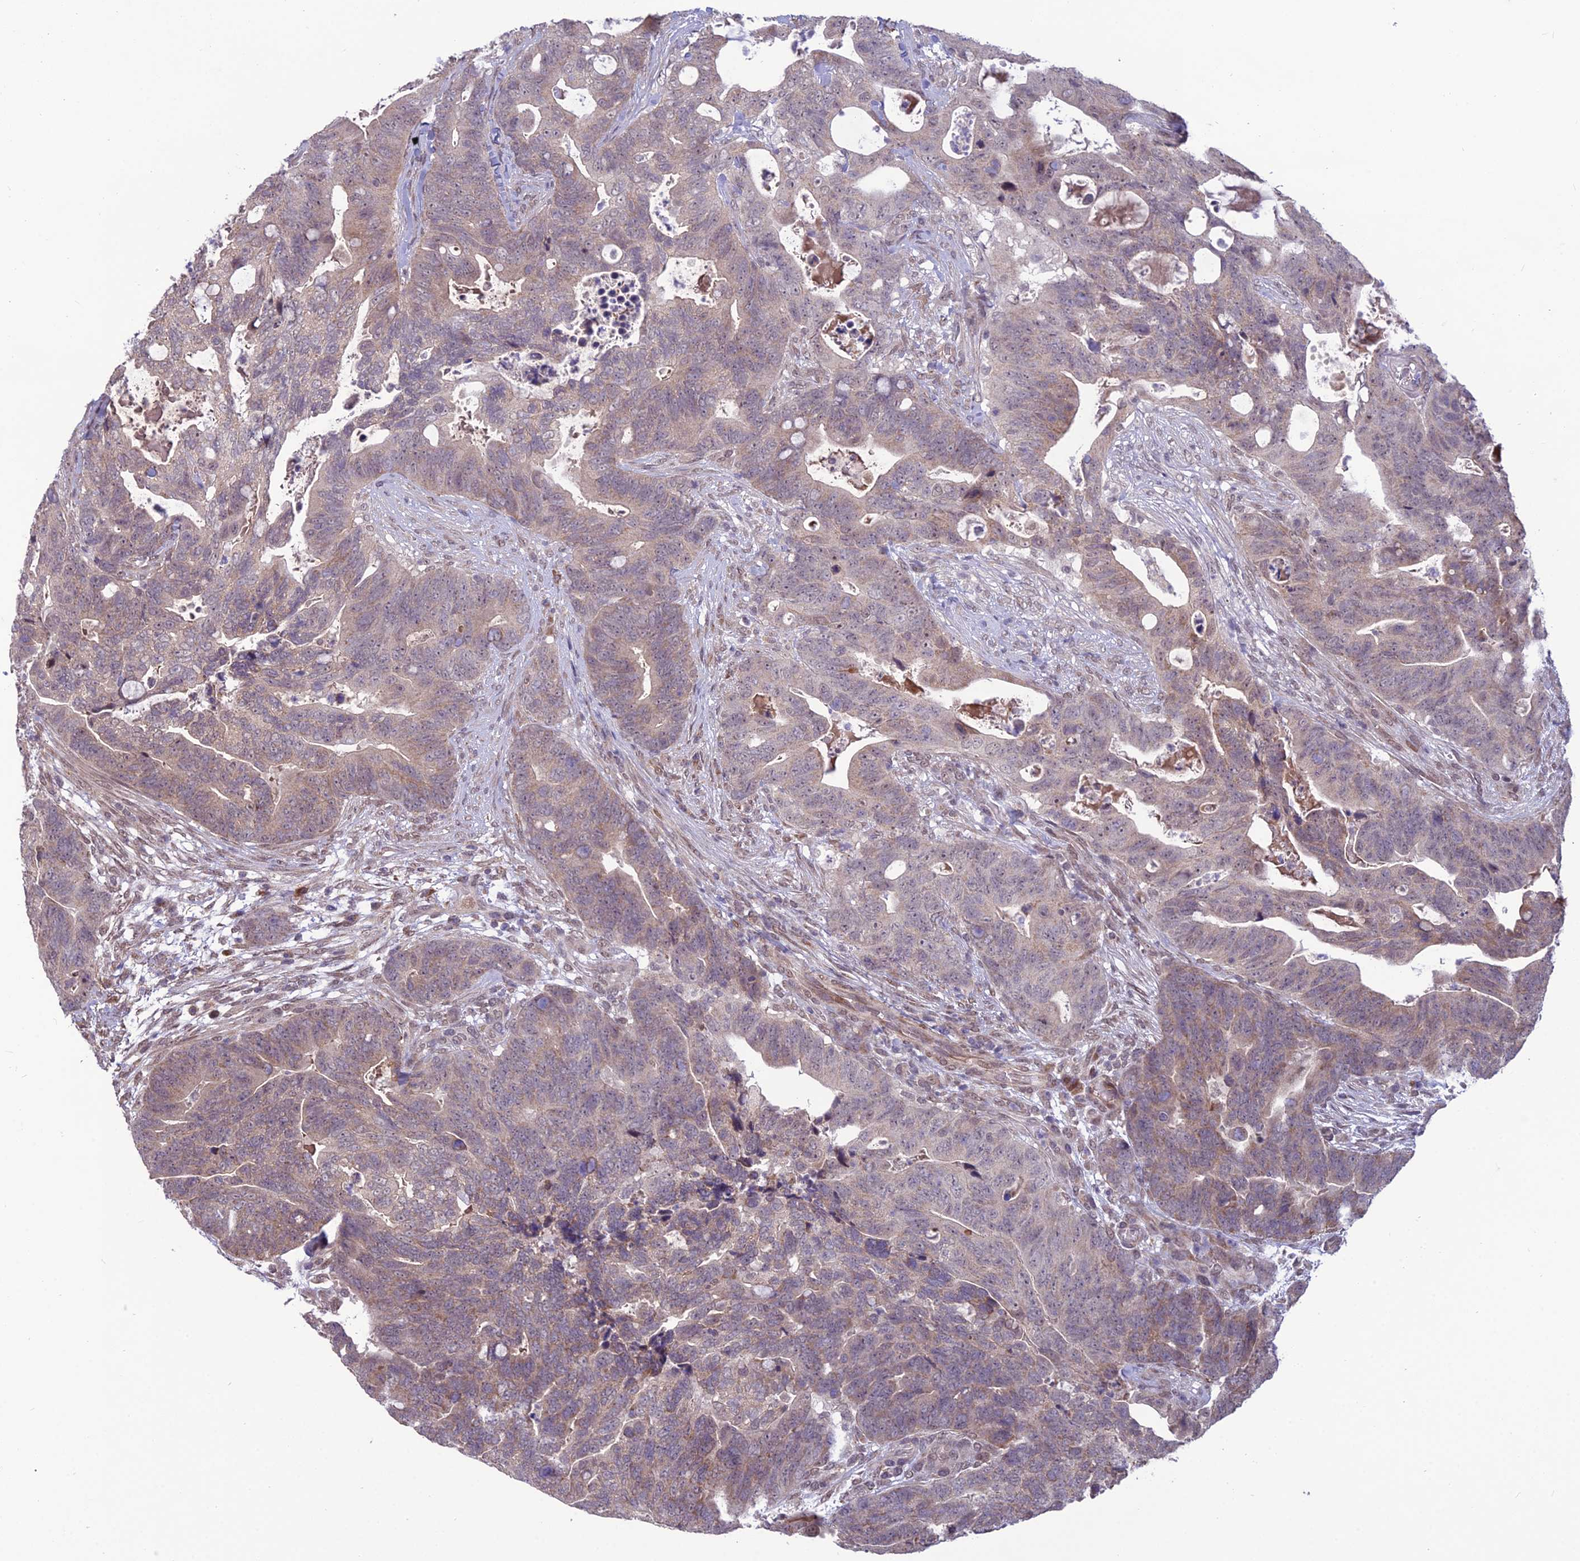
{"staining": {"intensity": "weak", "quantity": "25%-75%", "location": "cytoplasmic/membranous"}, "tissue": "colorectal cancer", "cell_type": "Tumor cells", "image_type": "cancer", "snomed": [{"axis": "morphology", "description": "Adenocarcinoma, NOS"}, {"axis": "topography", "description": "Colon"}], "caption": "This micrograph exhibits colorectal adenocarcinoma stained with IHC to label a protein in brown. The cytoplasmic/membranous of tumor cells show weak positivity for the protein. Nuclei are counter-stained blue.", "gene": "FBRS", "patient": {"sex": "female", "age": 82}}